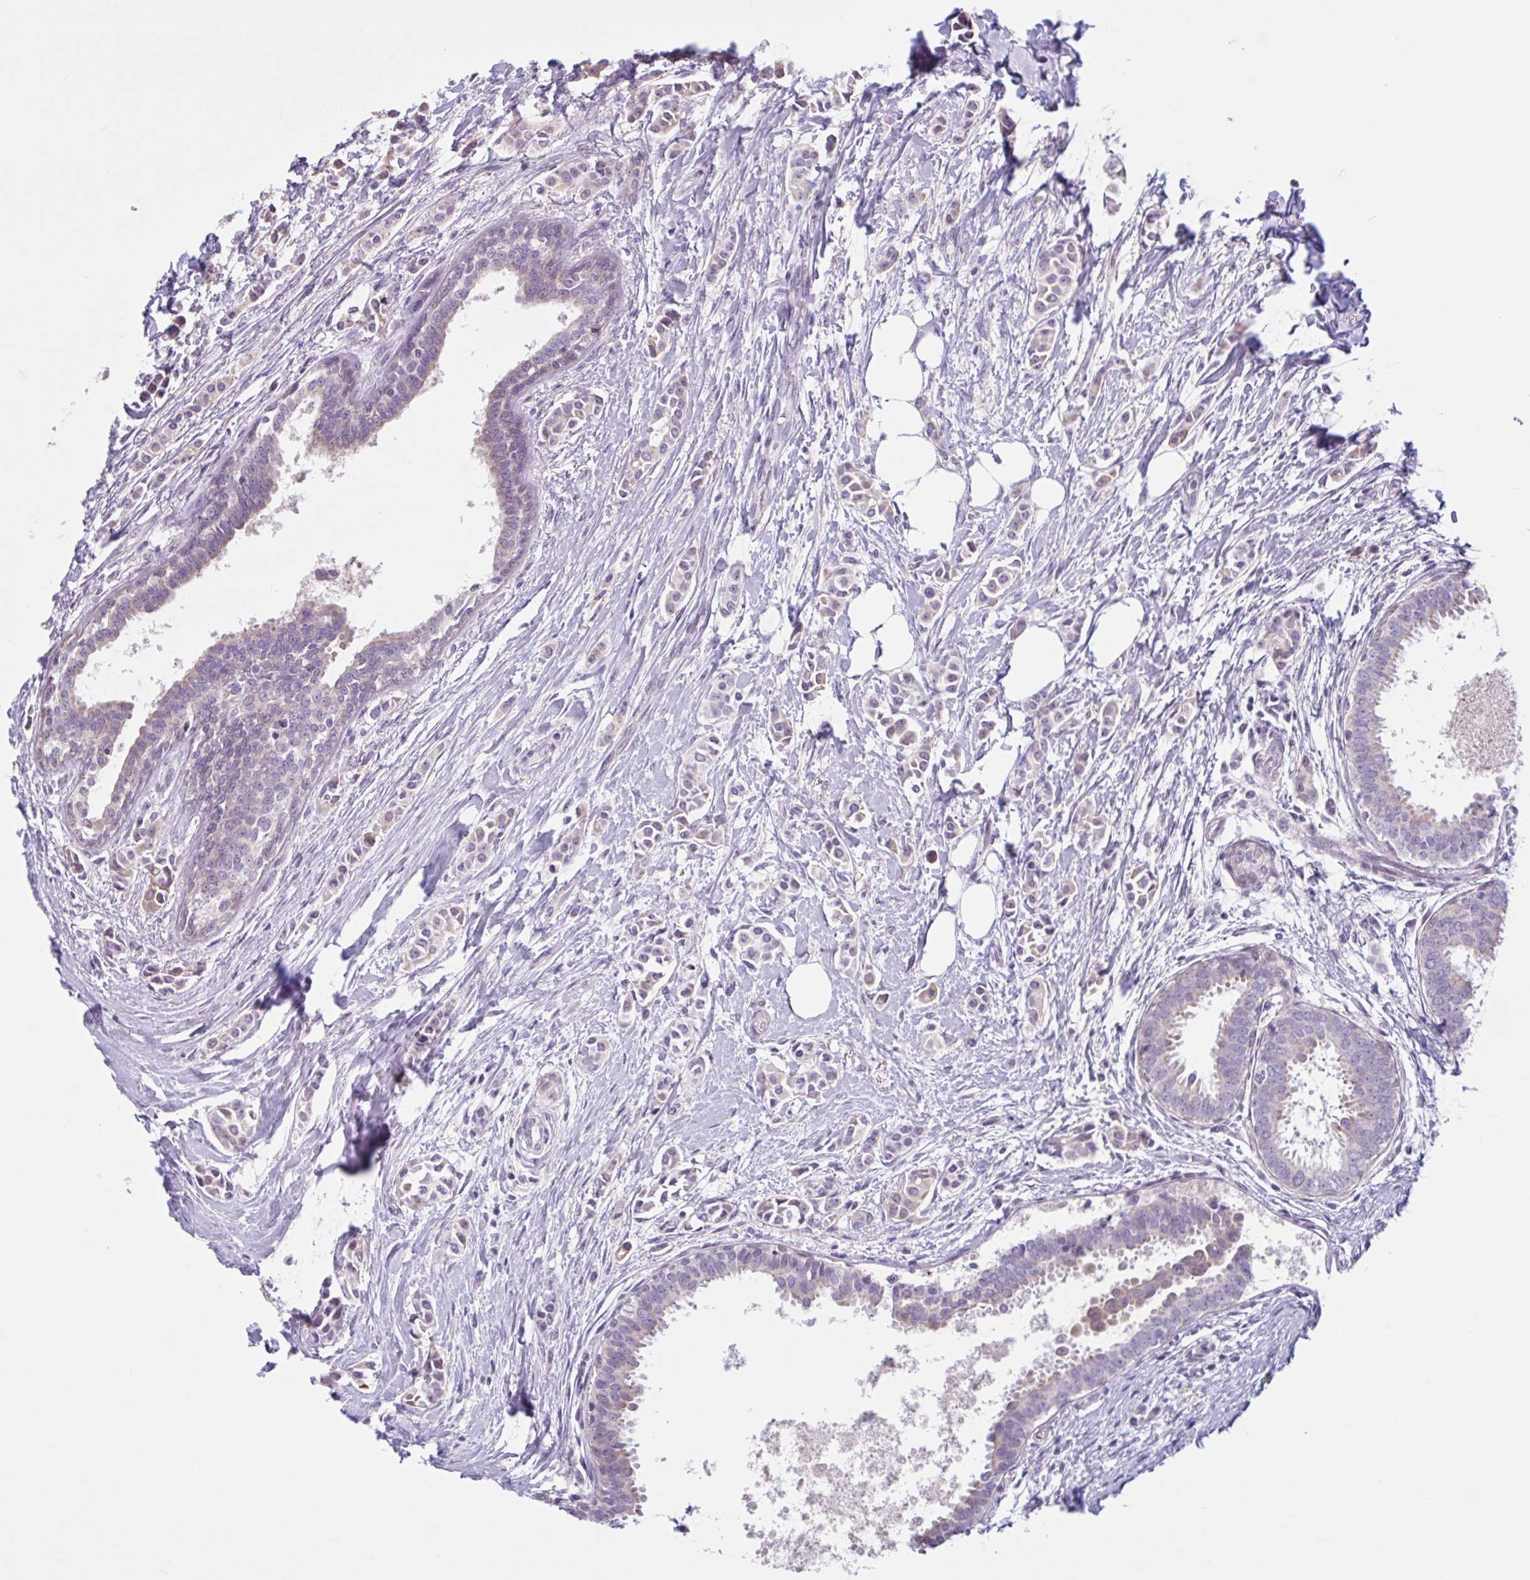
{"staining": {"intensity": "weak", "quantity": "25%-75%", "location": "cytoplasmic/membranous"}, "tissue": "breast cancer", "cell_type": "Tumor cells", "image_type": "cancer", "snomed": [{"axis": "morphology", "description": "Duct carcinoma"}, {"axis": "topography", "description": "Breast"}], "caption": "Human breast cancer (invasive ductal carcinoma) stained for a protein (brown) shows weak cytoplasmic/membranous positive expression in approximately 25%-75% of tumor cells.", "gene": "CDH19", "patient": {"sex": "female", "age": 64}}